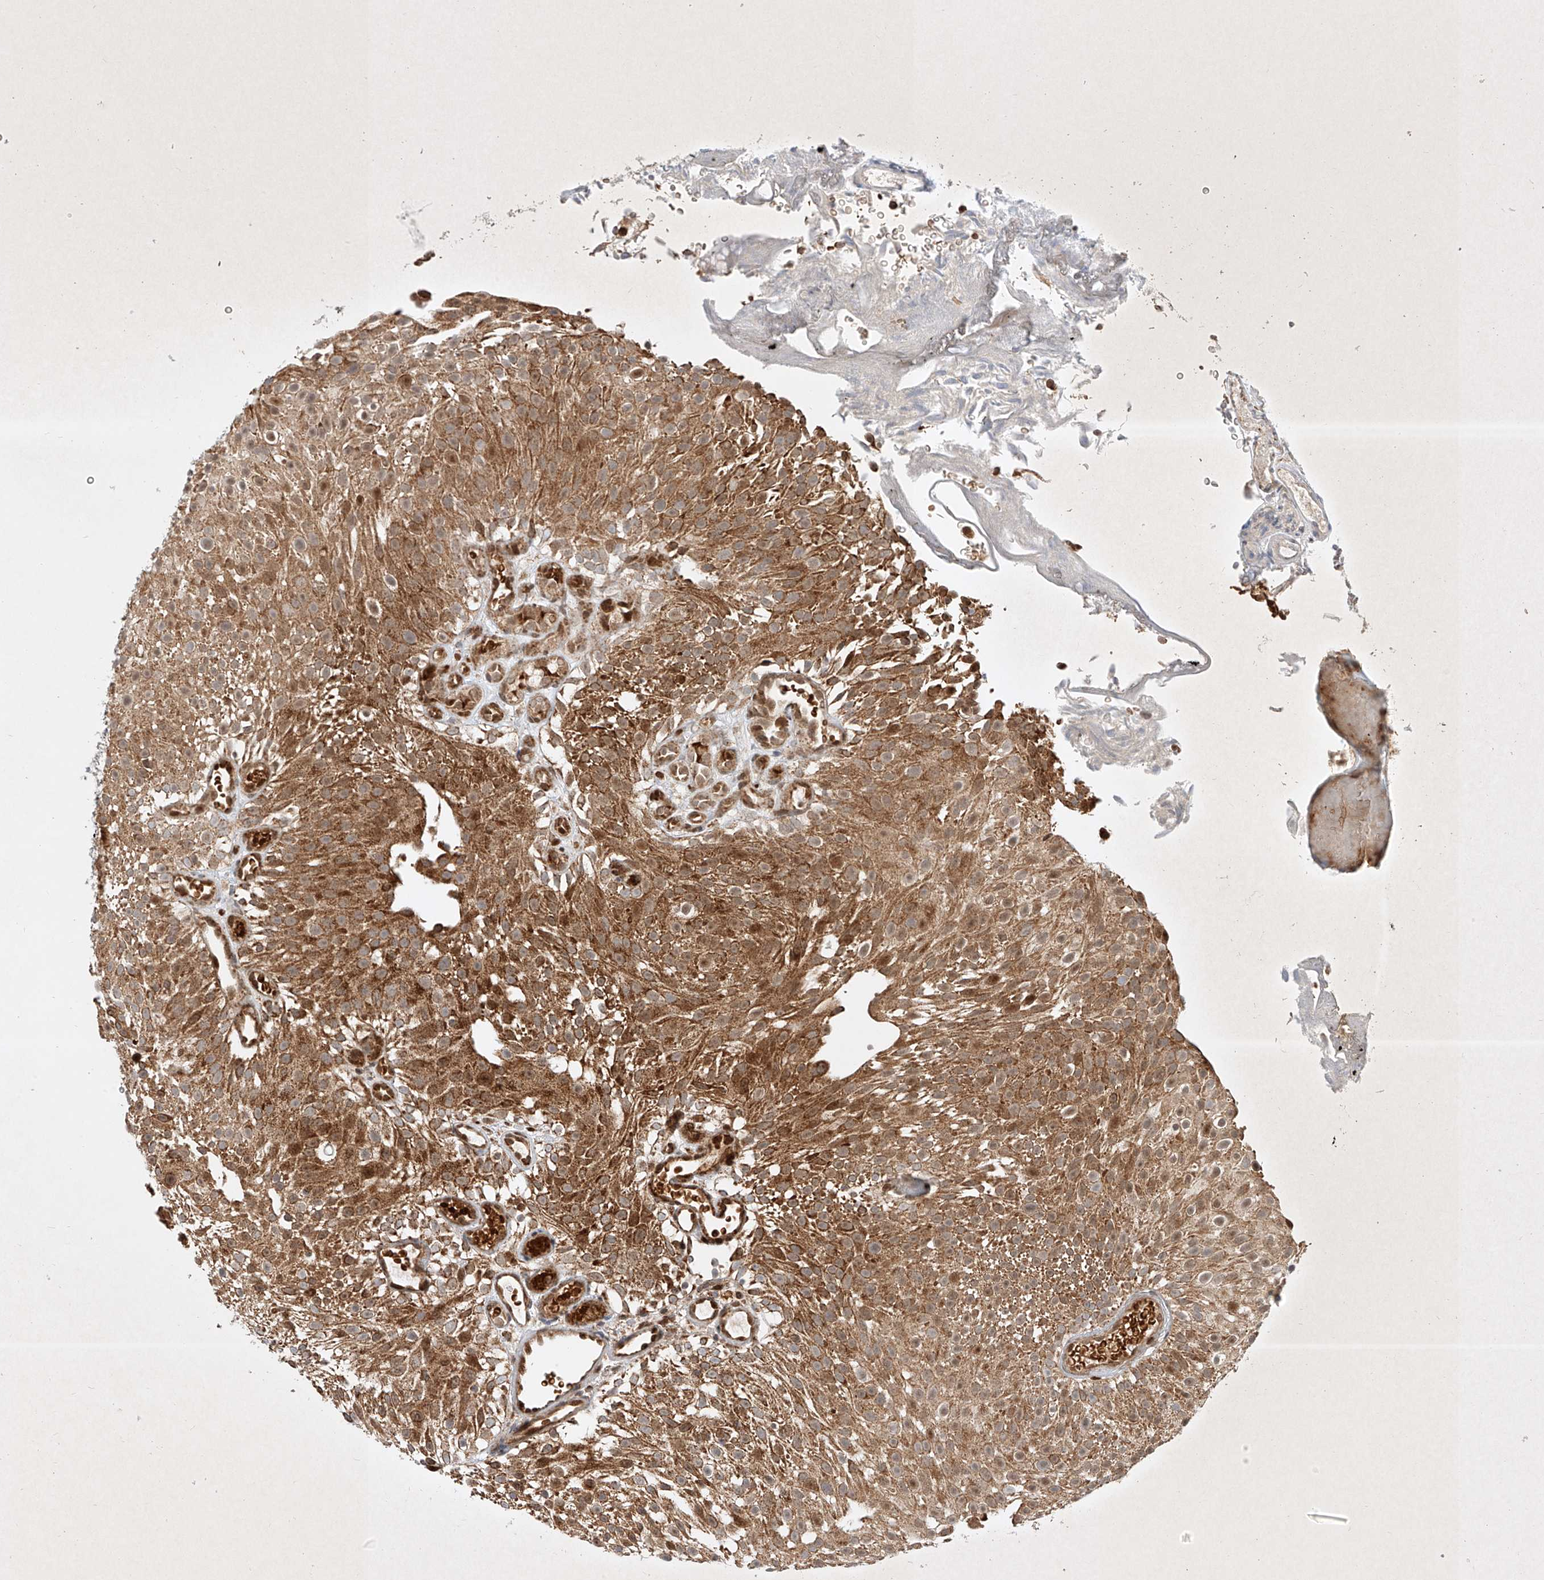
{"staining": {"intensity": "strong", "quantity": ">75%", "location": "cytoplasmic/membranous,nuclear"}, "tissue": "urothelial cancer", "cell_type": "Tumor cells", "image_type": "cancer", "snomed": [{"axis": "morphology", "description": "Urothelial carcinoma, Low grade"}, {"axis": "topography", "description": "Urinary bladder"}], "caption": "A brown stain labels strong cytoplasmic/membranous and nuclear staining of a protein in urothelial carcinoma (low-grade) tumor cells.", "gene": "EPG5", "patient": {"sex": "male", "age": 78}}